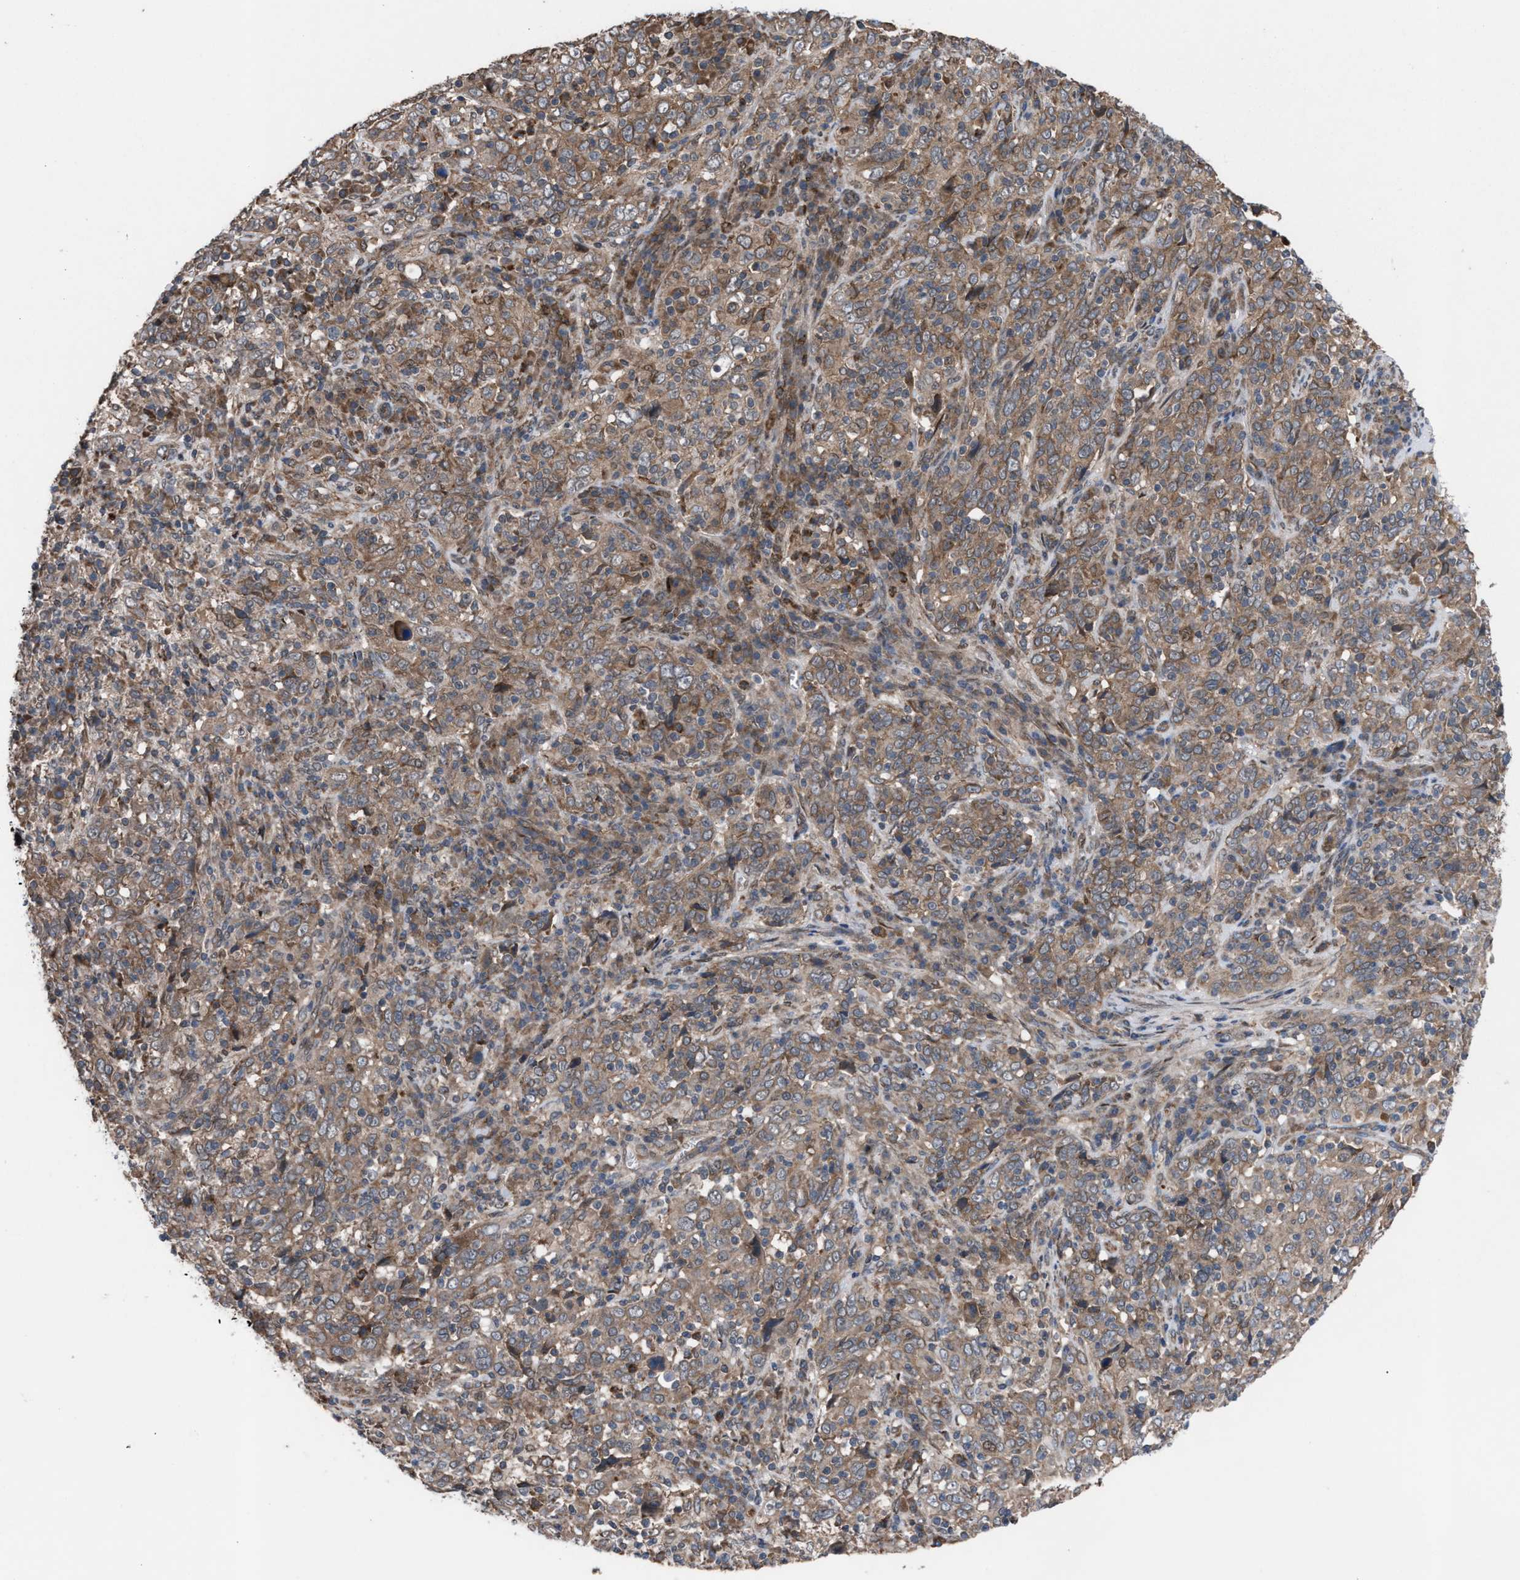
{"staining": {"intensity": "weak", "quantity": ">75%", "location": "cytoplasmic/membranous"}, "tissue": "cervical cancer", "cell_type": "Tumor cells", "image_type": "cancer", "snomed": [{"axis": "morphology", "description": "Squamous cell carcinoma, NOS"}, {"axis": "topography", "description": "Cervix"}], "caption": "Tumor cells display weak cytoplasmic/membranous expression in about >75% of cells in cervical squamous cell carcinoma.", "gene": "TP53BP2", "patient": {"sex": "female", "age": 46}}